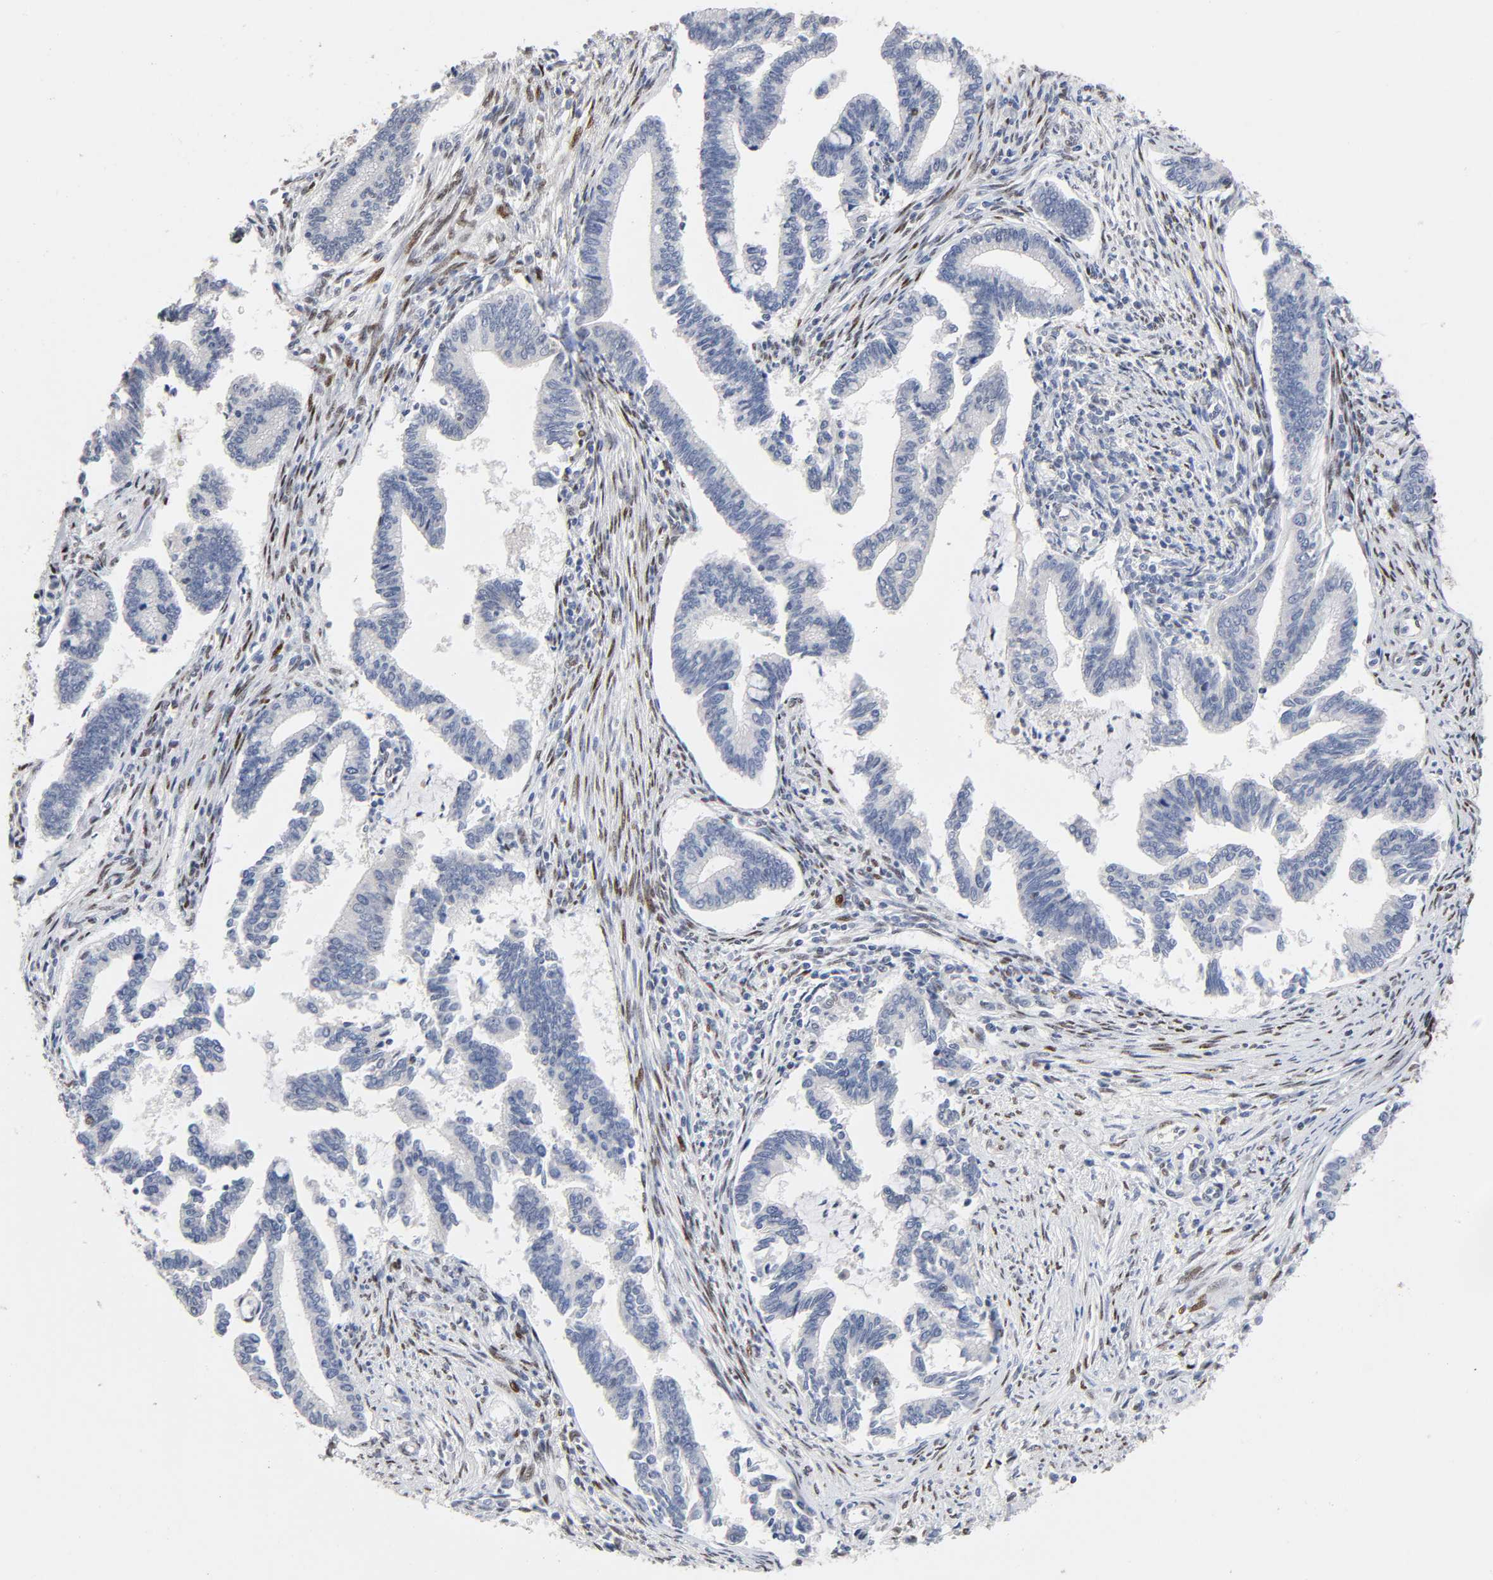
{"staining": {"intensity": "weak", "quantity": "<25%", "location": "nuclear"}, "tissue": "cervical cancer", "cell_type": "Tumor cells", "image_type": "cancer", "snomed": [{"axis": "morphology", "description": "Adenocarcinoma, NOS"}, {"axis": "topography", "description": "Cervix"}], "caption": "This is a image of immunohistochemistry staining of cervical cancer (adenocarcinoma), which shows no staining in tumor cells.", "gene": "STK38", "patient": {"sex": "female", "age": 36}}